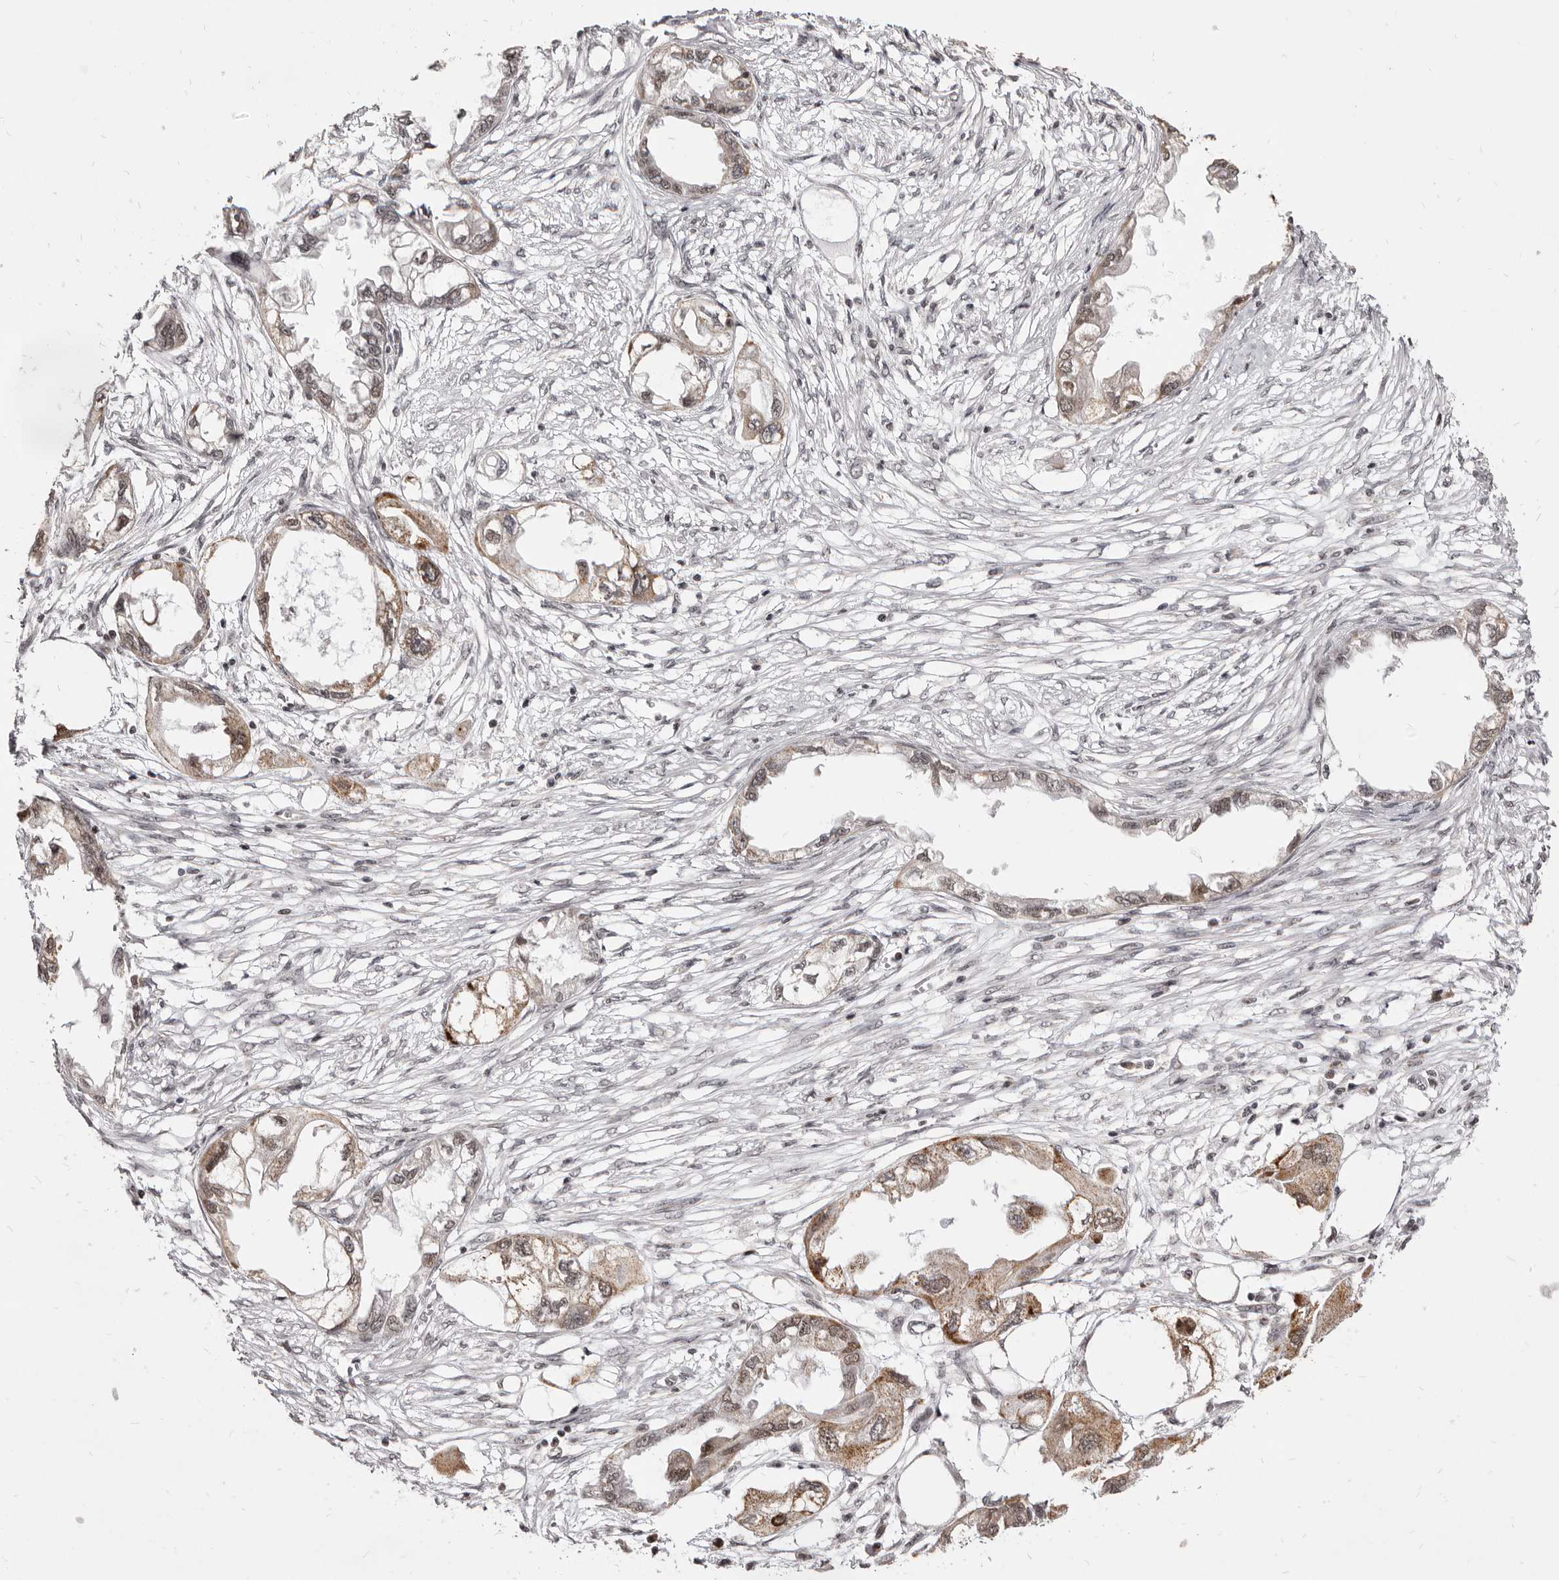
{"staining": {"intensity": "moderate", "quantity": "25%-75%", "location": "cytoplasmic/membranous,nuclear"}, "tissue": "endometrial cancer", "cell_type": "Tumor cells", "image_type": "cancer", "snomed": [{"axis": "morphology", "description": "Adenocarcinoma, NOS"}, {"axis": "morphology", "description": "Adenocarcinoma, metastatic, NOS"}, {"axis": "topography", "description": "Adipose tissue"}, {"axis": "topography", "description": "Endometrium"}], "caption": "Endometrial cancer tissue exhibits moderate cytoplasmic/membranous and nuclear expression in approximately 25%-75% of tumor cells, visualized by immunohistochemistry.", "gene": "THUMPD1", "patient": {"sex": "female", "age": 67}}